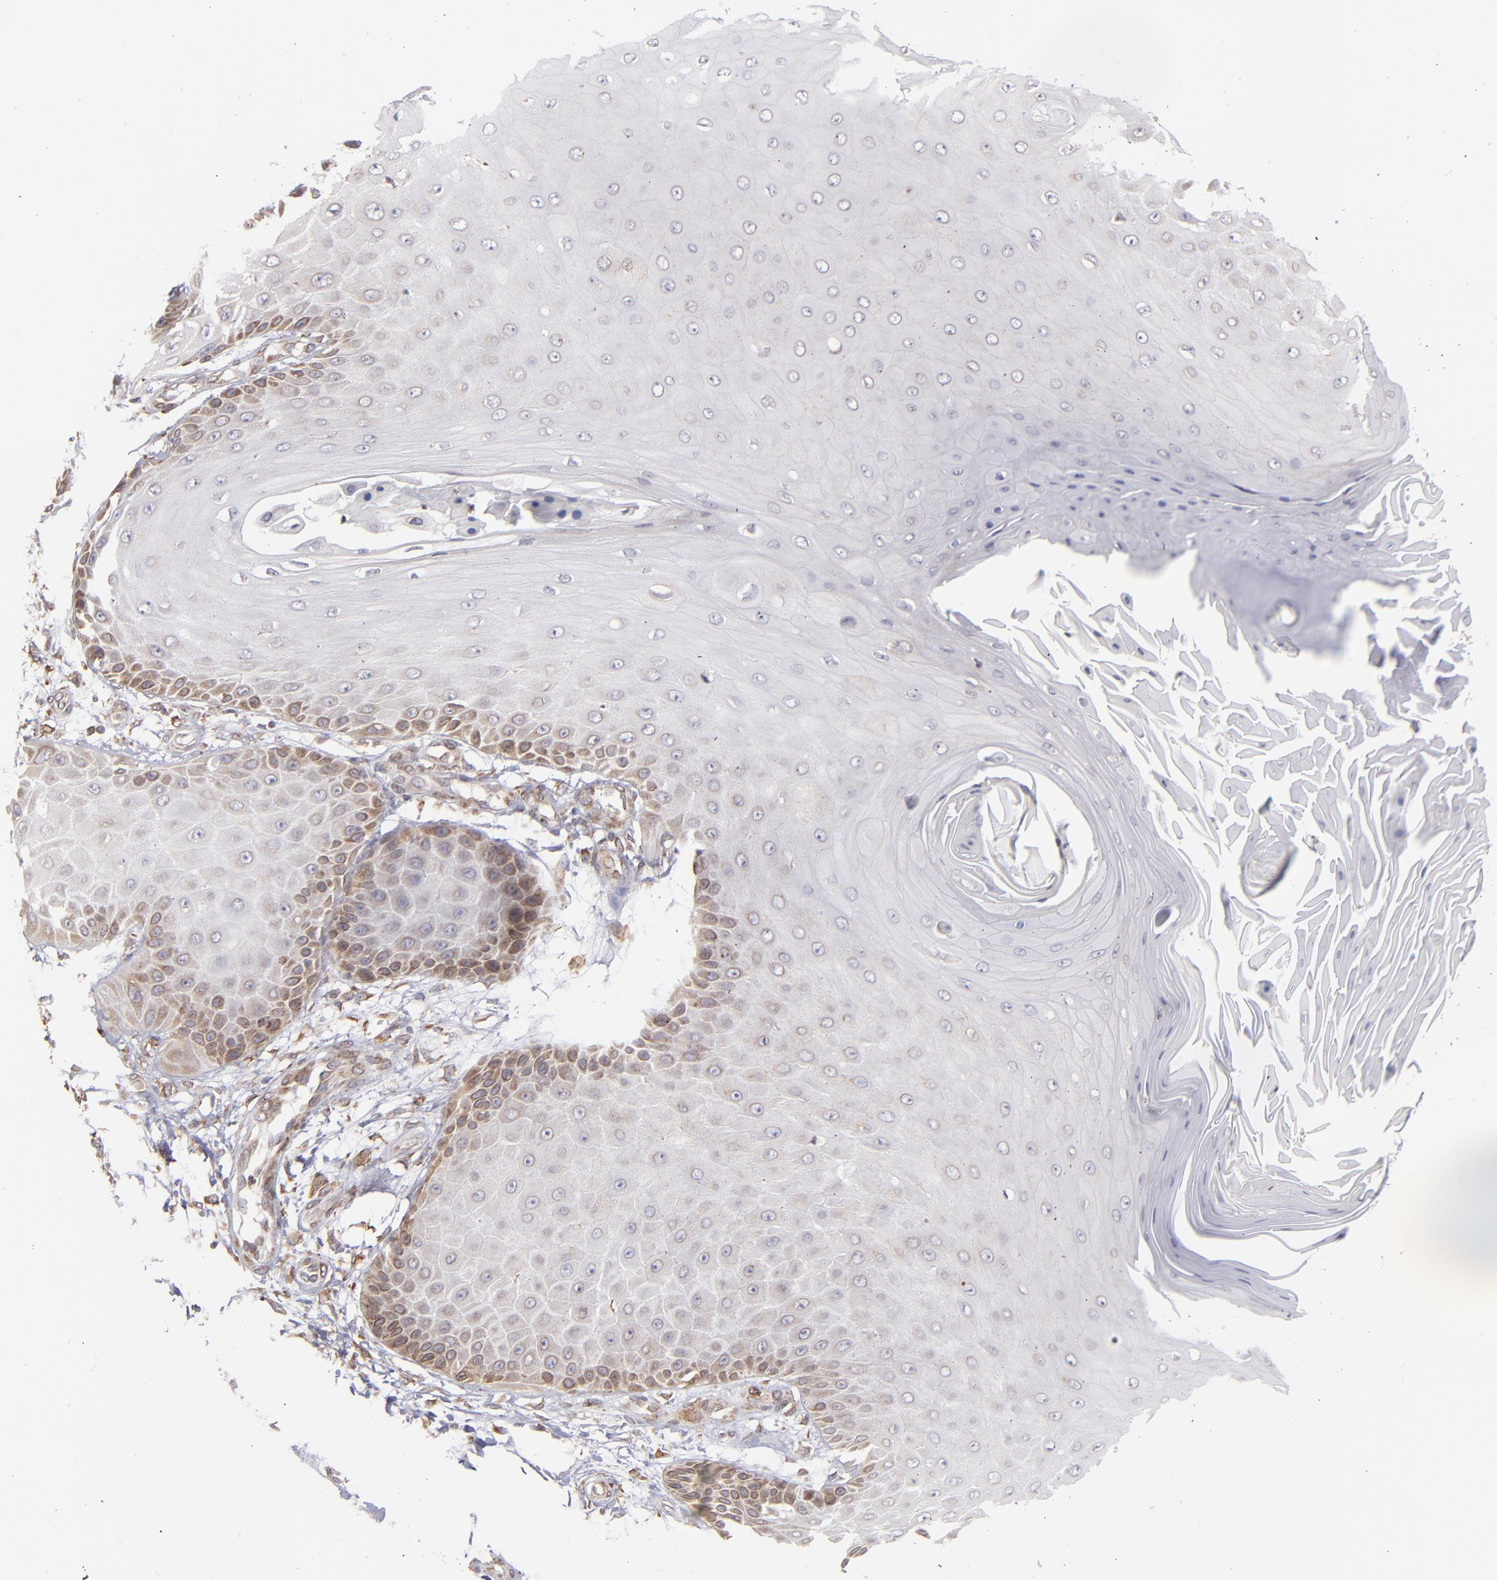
{"staining": {"intensity": "strong", "quantity": "25%-75%", "location": "cytoplasmic/membranous"}, "tissue": "skin cancer", "cell_type": "Tumor cells", "image_type": "cancer", "snomed": [{"axis": "morphology", "description": "Squamous cell carcinoma, NOS"}, {"axis": "topography", "description": "Skin"}], "caption": "Approximately 25%-75% of tumor cells in skin cancer (squamous cell carcinoma) exhibit strong cytoplasmic/membranous protein expression as visualized by brown immunohistochemical staining.", "gene": "TMX1", "patient": {"sex": "female", "age": 40}}